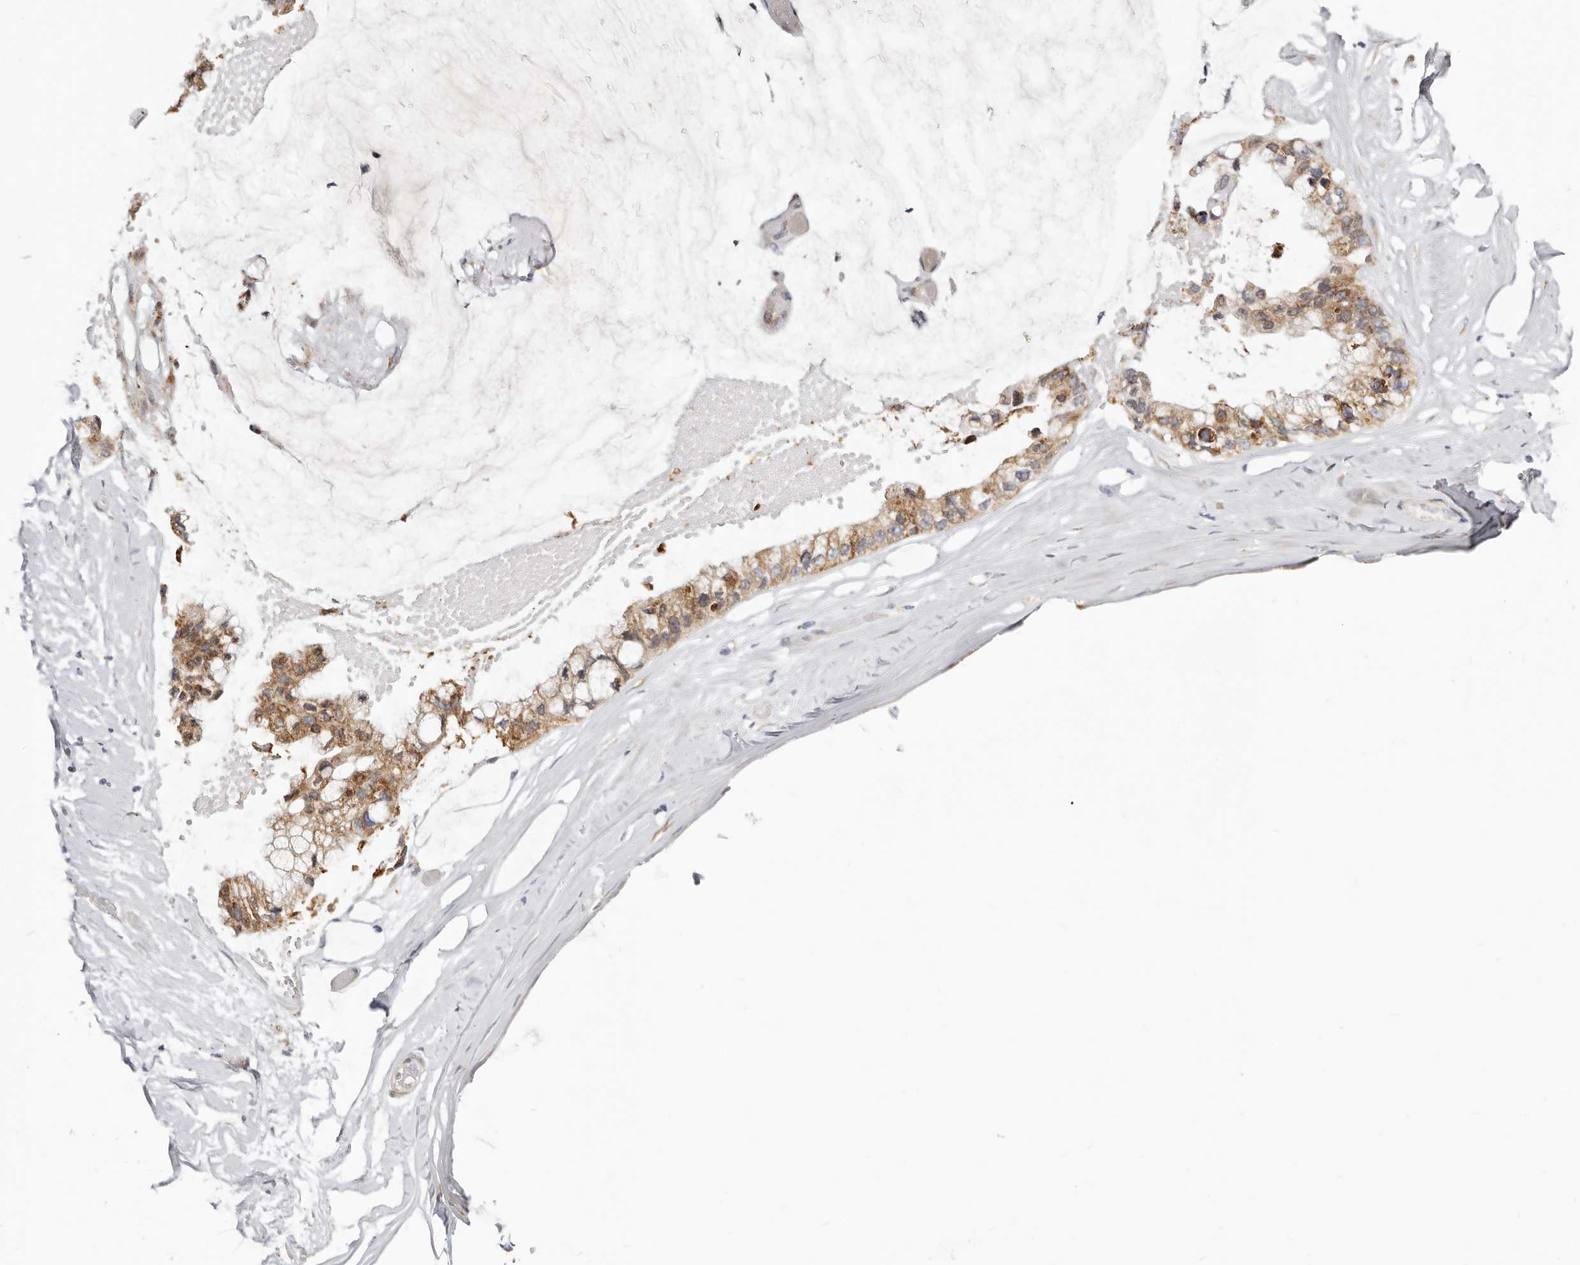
{"staining": {"intensity": "moderate", "quantity": ">75%", "location": "cytoplasmic/membranous"}, "tissue": "ovarian cancer", "cell_type": "Tumor cells", "image_type": "cancer", "snomed": [{"axis": "morphology", "description": "Cystadenocarcinoma, mucinous, NOS"}, {"axis": "topography", "description": "Ovary"}], "caption": "High-magnification brightfield microscopy of ovarian mucinous cystadenocarcinoma stained with DAB (3,3'-diaminobenzidine) (brown) and counterstained with hematoxylin (blue). tumor cells exhibit moderate cytoplasmic/membranous positivity is seen in approximately>75% of cells.", "gene": "IL32", "patient": {"sex": "female", "age": 39}}